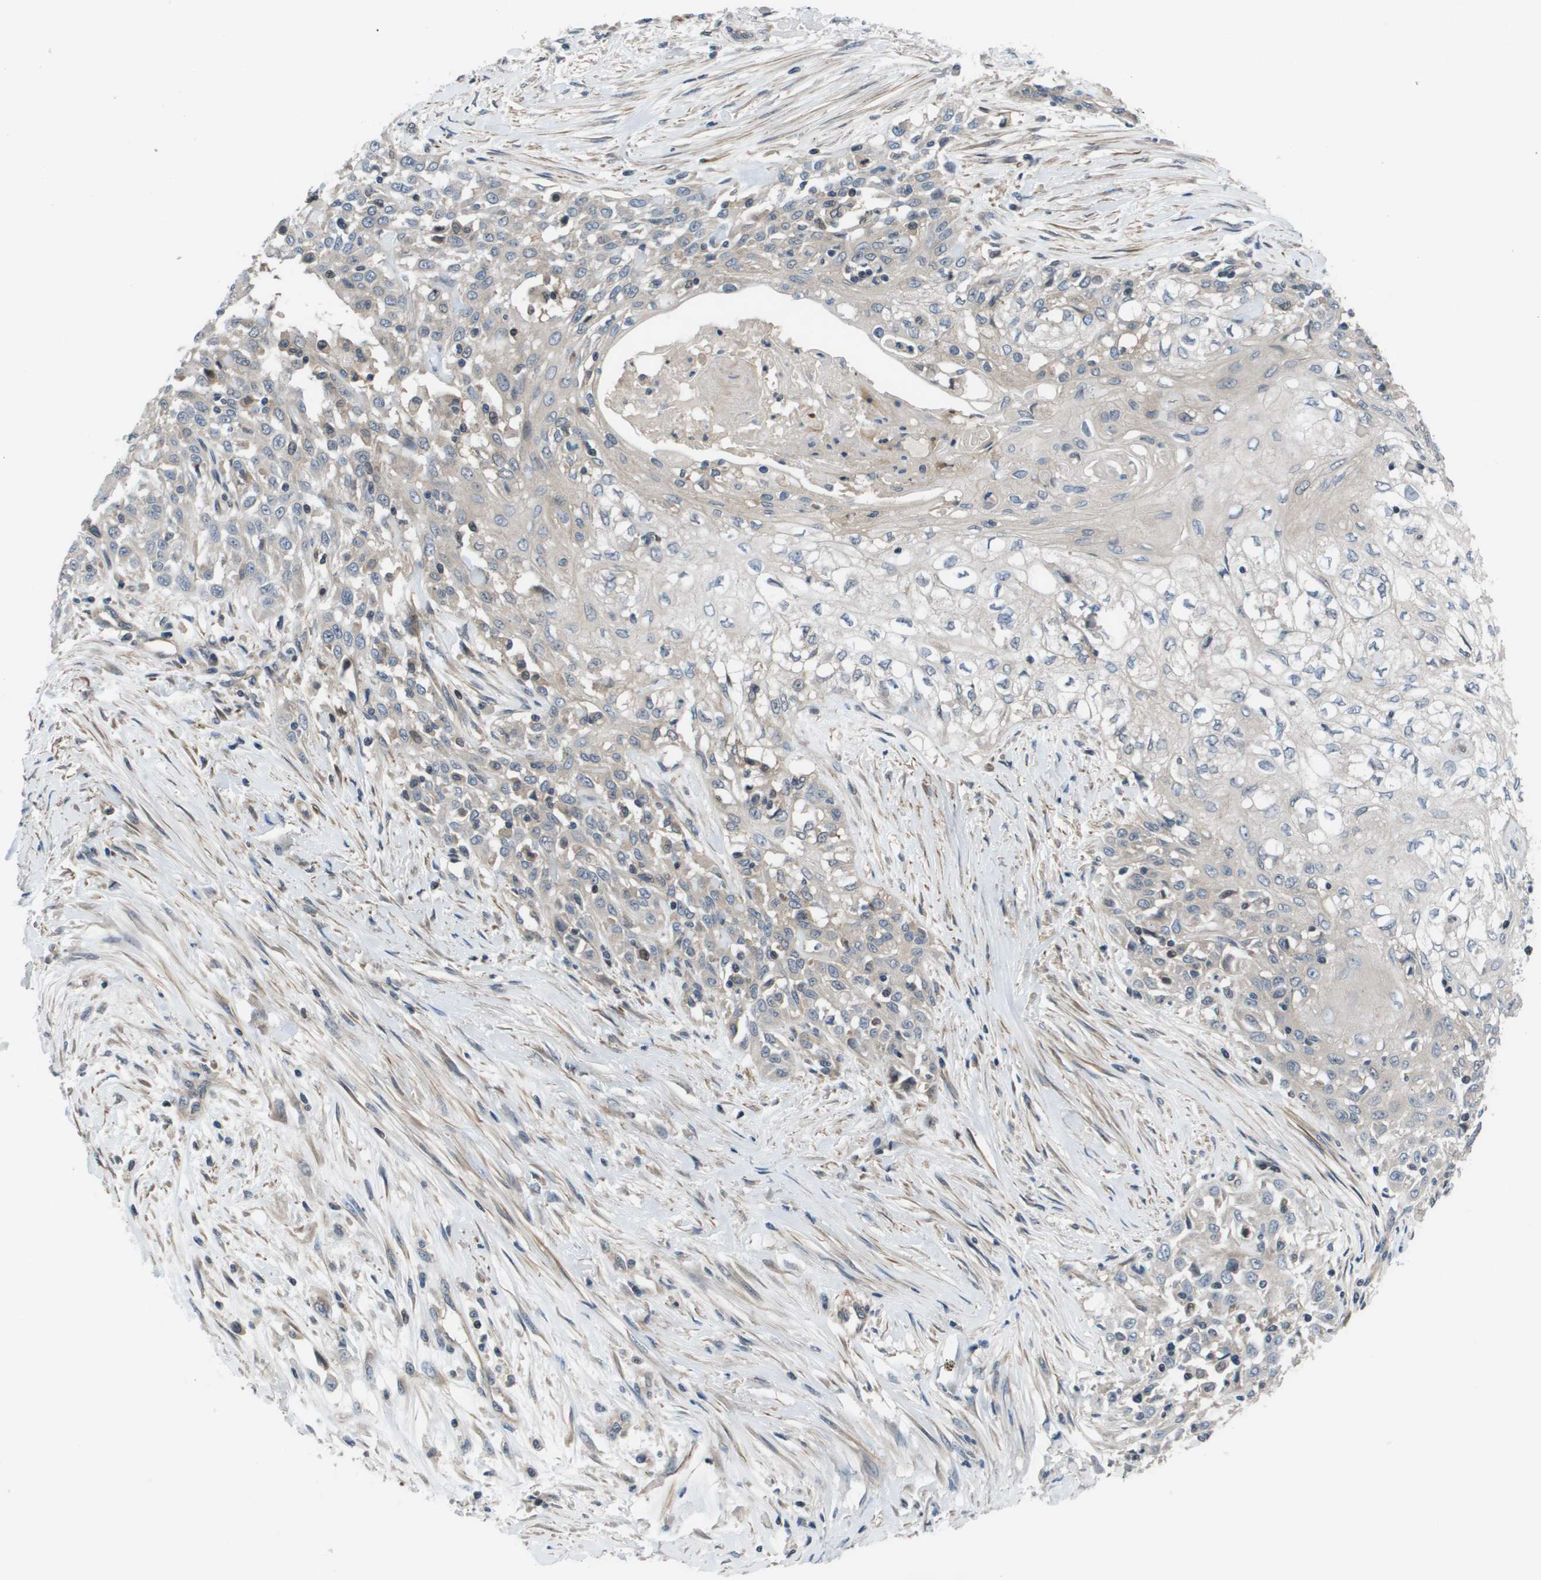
{"staining": {"intensity": "weak", "quantity": "<25%", "location": "cytoplasmic/membranous"}, "tissue": "skin cancer", "cell_type": "Tumor cells", "image_type": "cancer", "snomed": [{"axis": "morphology", "description": "Squamous cell carcinoma, NOS"}, {"axis": "morphology", "description": "Squamous cell carcinoma, metastatic, NOS"}, {"axis": "topography", "description": "Skin"}, {"axis": "topography", "description": "Lymph node"}], "caption": "Immunohistochemistry (IHC) micrograph of neoplastic tissue: human skin cancer stained with DAB (3,3'-diaminobenzidine) displays no significant protein staining in tumor cells.", "gene": "ENPP5", "patient": {"sex": "male", "age": 75}}